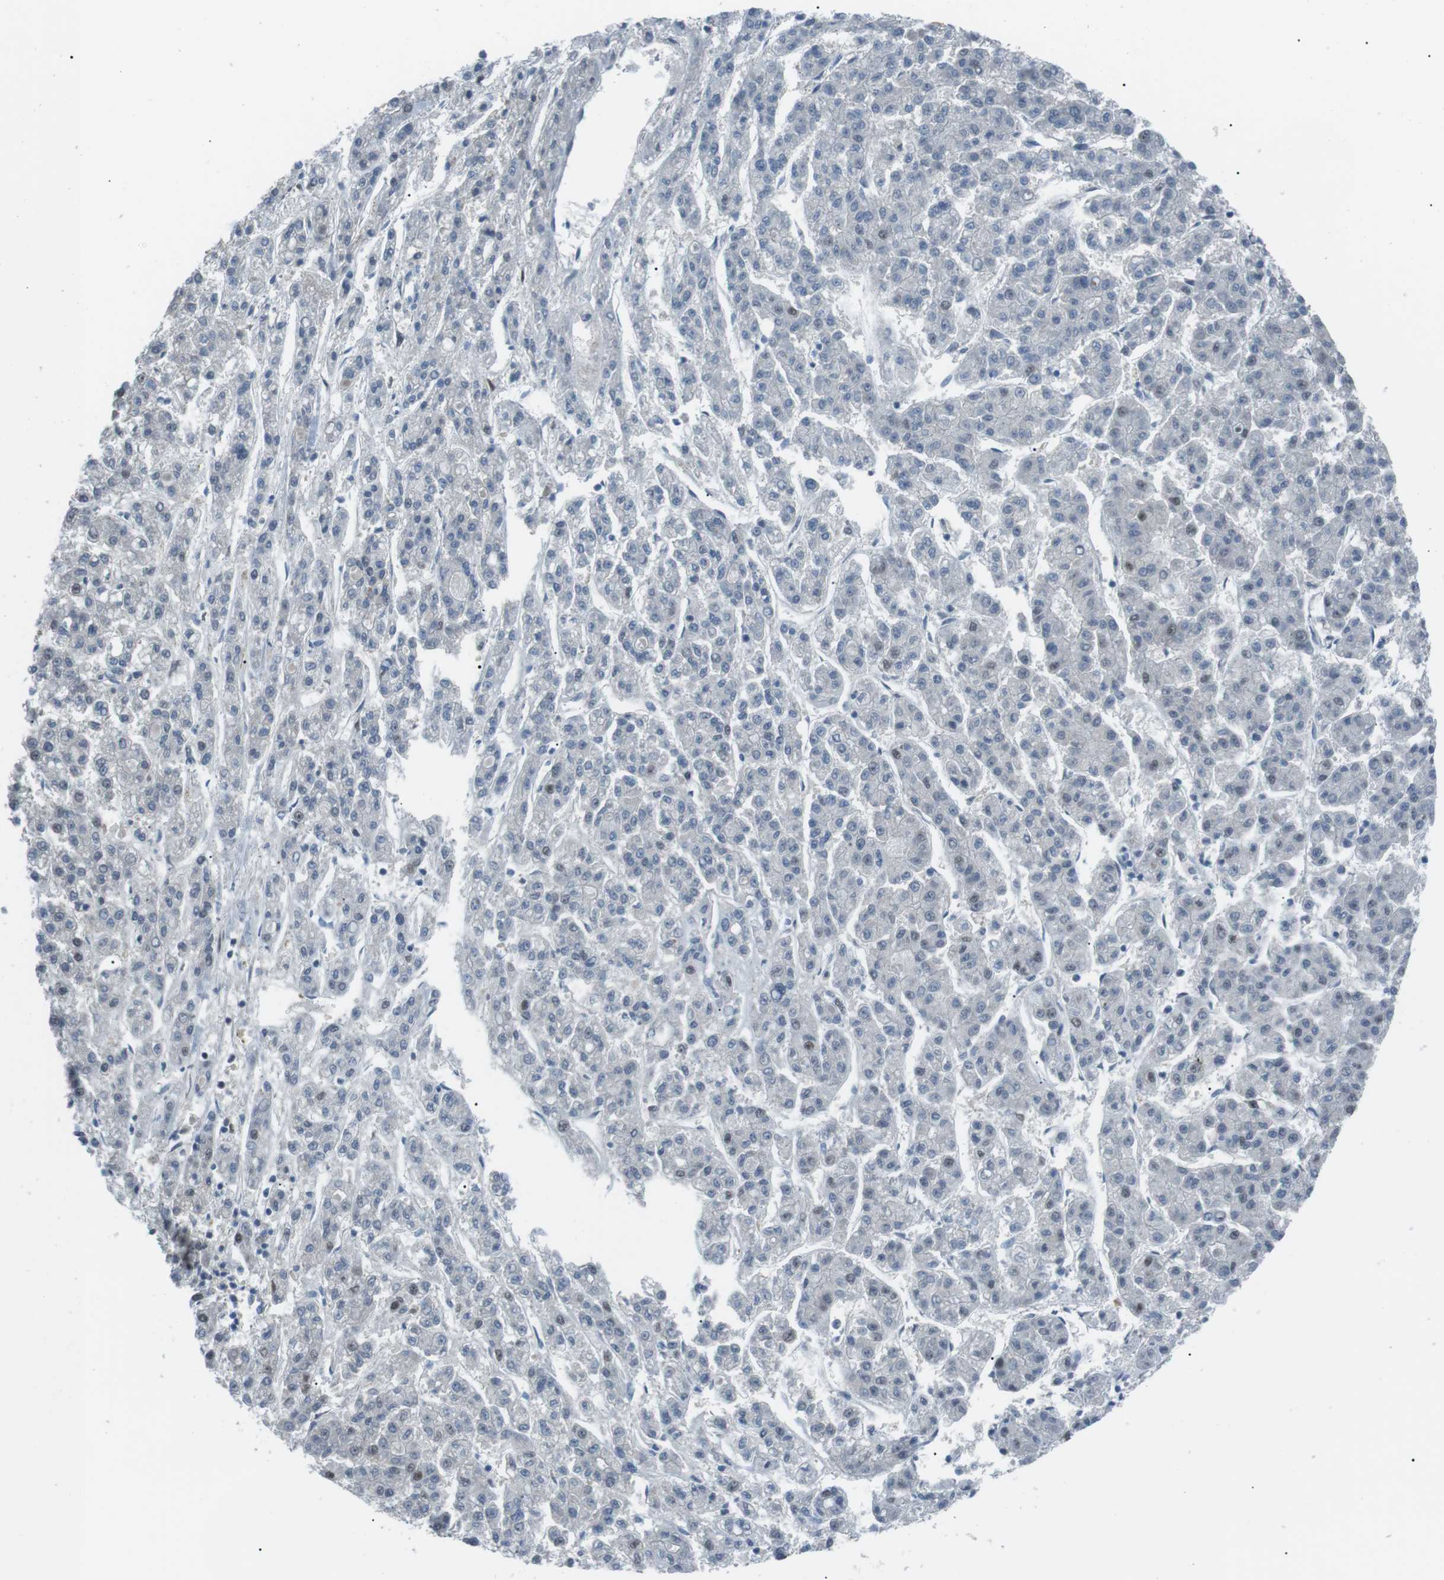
{"staining": {"intensity": "negative", "quantity": "none", "location": "none"}, "tissue": "liver cancer", "cell_type": "Tumor cells", "image_type": "cancer", "snomed": [{"axis": "morphology", "description": "Carcinoma, Hepatocellular, NOS"}, {"axis": "topography", "description": "Liver"}], "caption": "High magnification brightfield microscopy of liver cancer stained with DAB (3,3'-diaminobenzidine) (brown) and counterstained with hematoxylin (blue): tumor cells show no significant positivity.", "gene": "SRPK2", "patient": {"sex": "male", "age": 70}}